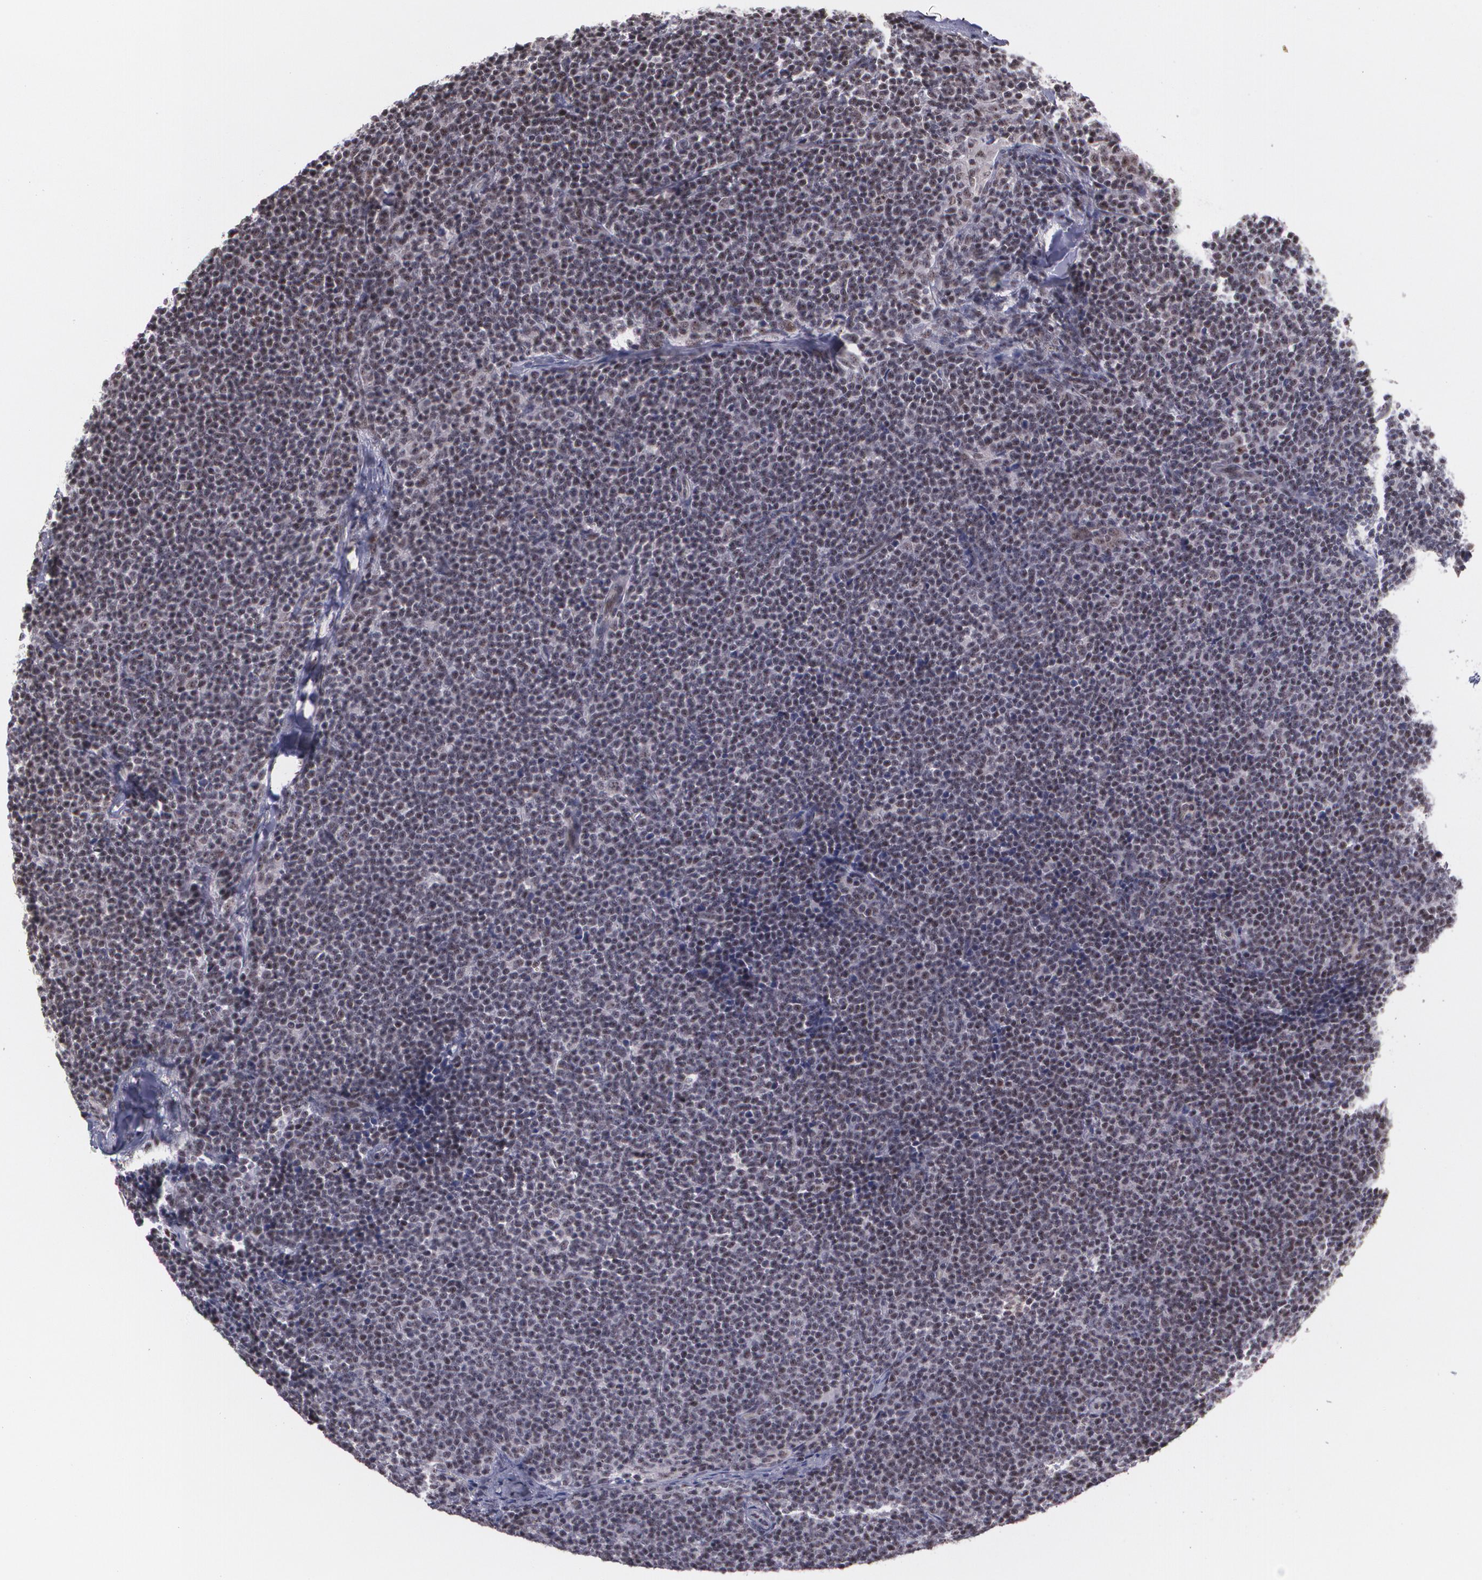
{"staining": {"intensity": "weak", "quantity": "25%-75%", "location": "cytoplasmic/membranous"}, "tissue": "lymphoma", "cell_type": "Tumor cells", "image_type": "cancer", "snomed": [{"axis": "morphology", "description": "Malignant lymphoma, non-Hodgkin's type, High grade"}, {"axis": "topography", "description": "Lymph node"}], "caption": "The photomicrograph shows staining of lymphoma, revealing weak cytoplasmic/membranous protein staining (brown color) within tumor cells.", "gene": "C6orf15", "patient": {"sex": "female", "age": 58}}